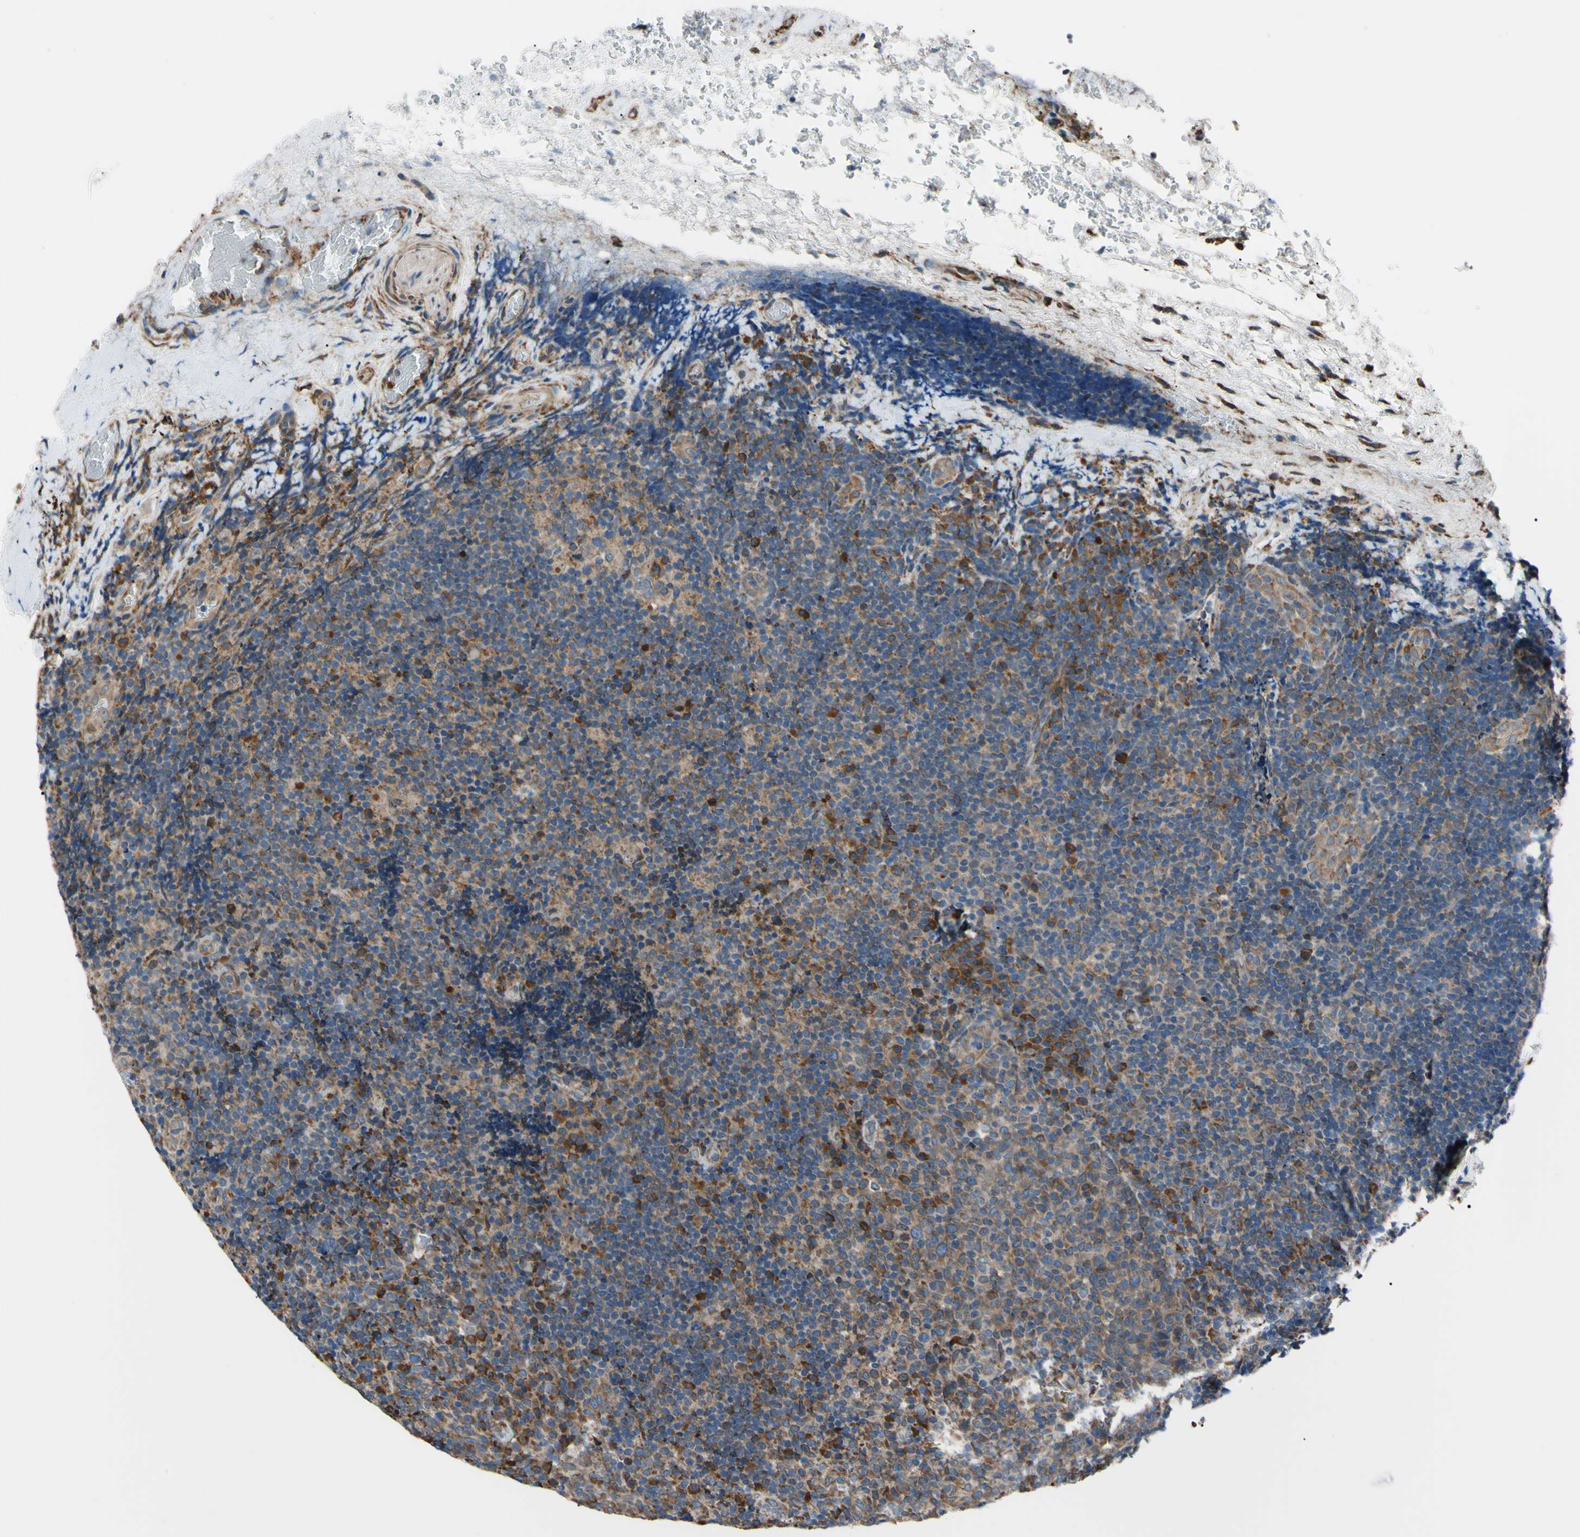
{"staining": {"intensity": "strong", "quantity": ">75%", "location": "cytoplasmic/membranous"}, "tissue": "lymphoma", "cell_type": "Tumor cells", "image_type": "cancer", "snomed": [{"axis": "morphology", "description": "Malignant lymphoma, non-Hodgkin's type, High grade"}, {"axis": "topography", "description": "Tonsil"}], "caption": "This is a histology image of immunohistochemistry (IHC) staining of lymphoma, which shows strong staining in the cytoplasmic/membranous of tumor cells.", "gene": "BMF", "patient": {"sex": "female", "age": 36}}